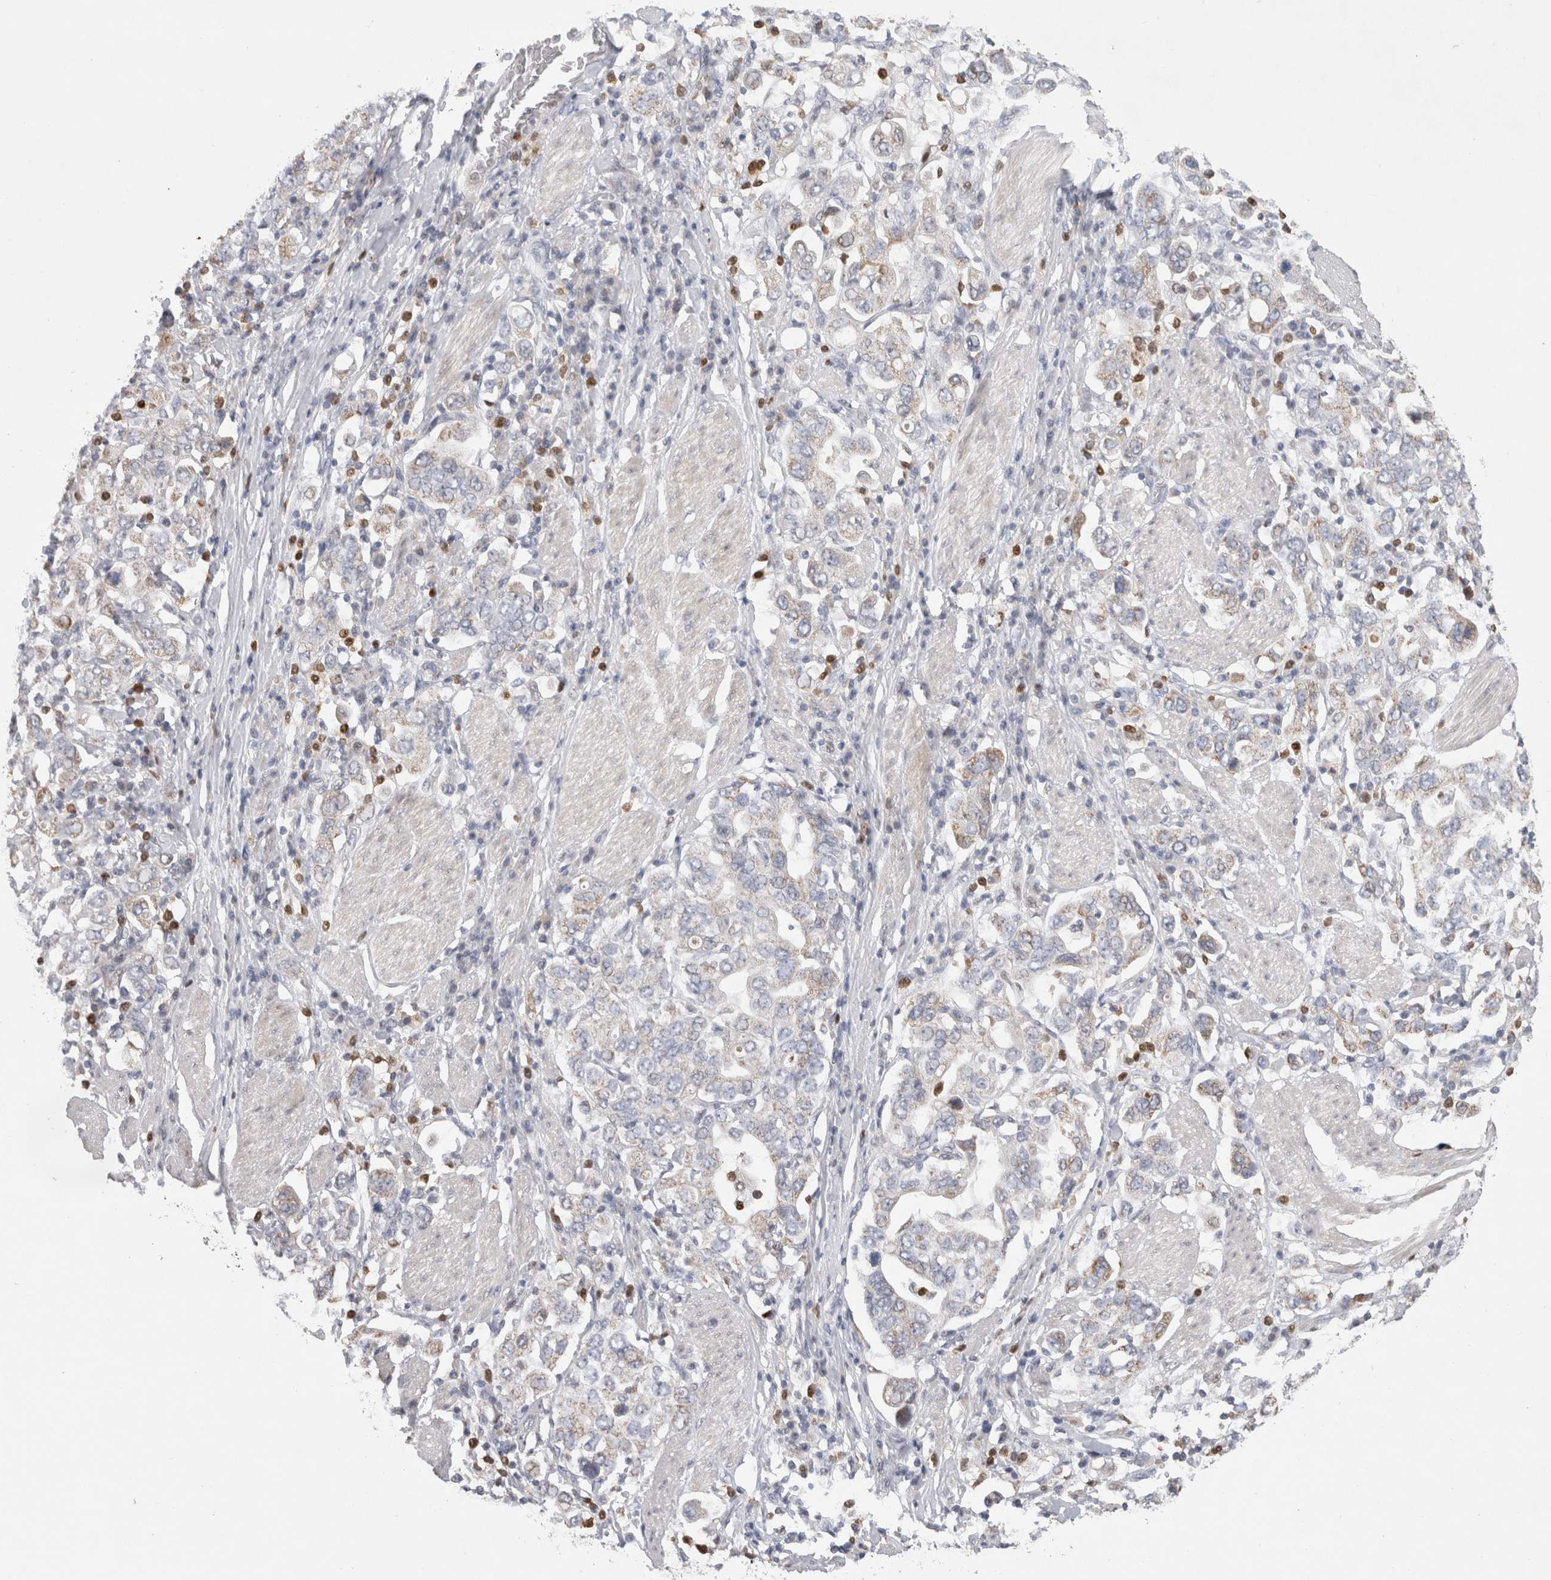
{"staining": {"intensity": "weak", "quantity": "<25%", "location": "cytoplasmic/membranous"}, "tissue": "stomach cancer", "cell_type": "Tumor cells", "image_type": "cancer", "snomed": [{"axis": "morphology", "description": "Adenocarcinoma, NOS"}, {"axis": "topography", "description": "Stomach, upper"}], "caption": "A high-resolution histopathology image shows immunohistochemistry (IHC) staining of stomach adenocarcinoma, which displays no significant expression in tumor cells.", "gene": "AGMAT", "patient": {"sex": "male", "age": 62}}